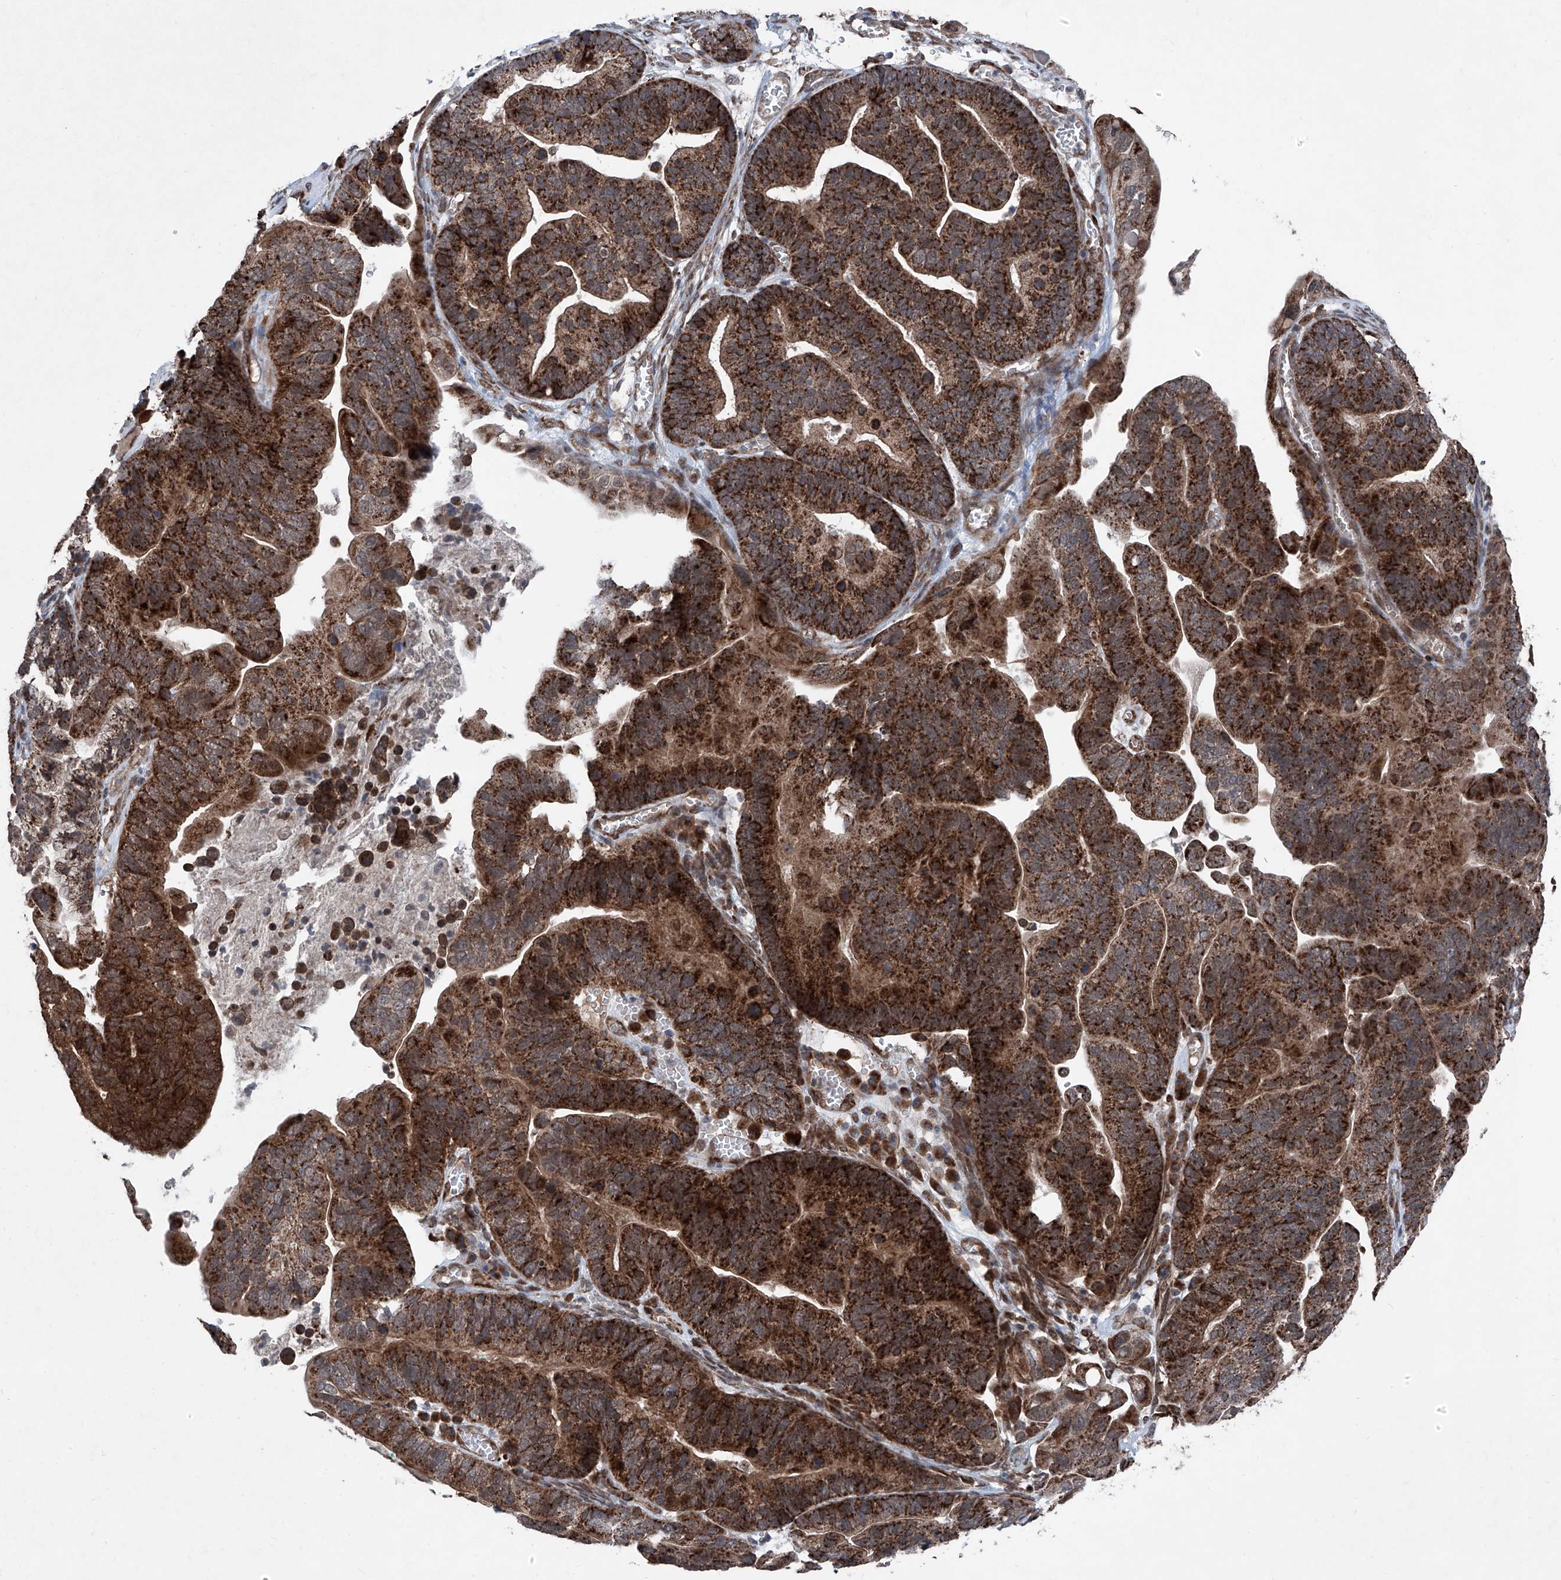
{"staining": {"intensity": "strong", "quantity": ">75%", "location": "cytoplasmic/membranous"}, "tissue": "ovarian cancer", "cell_type": "Tumor cells", "image_type": "cancer", "snomed": [{"axis": "morphology", "description": "Cystadenocarcinoma, serous, NOS"}, {"axis": "topography", "description": "Ovary"}], "caption": "Immunohistochemistry of human ovarian serous cystadenocarcinoma displays high levels of strong cytoplasmic/membranous staining in about >75% of tumor cells.", "gene": "COA7", "patient": {"sex": "female", "age": 56}}